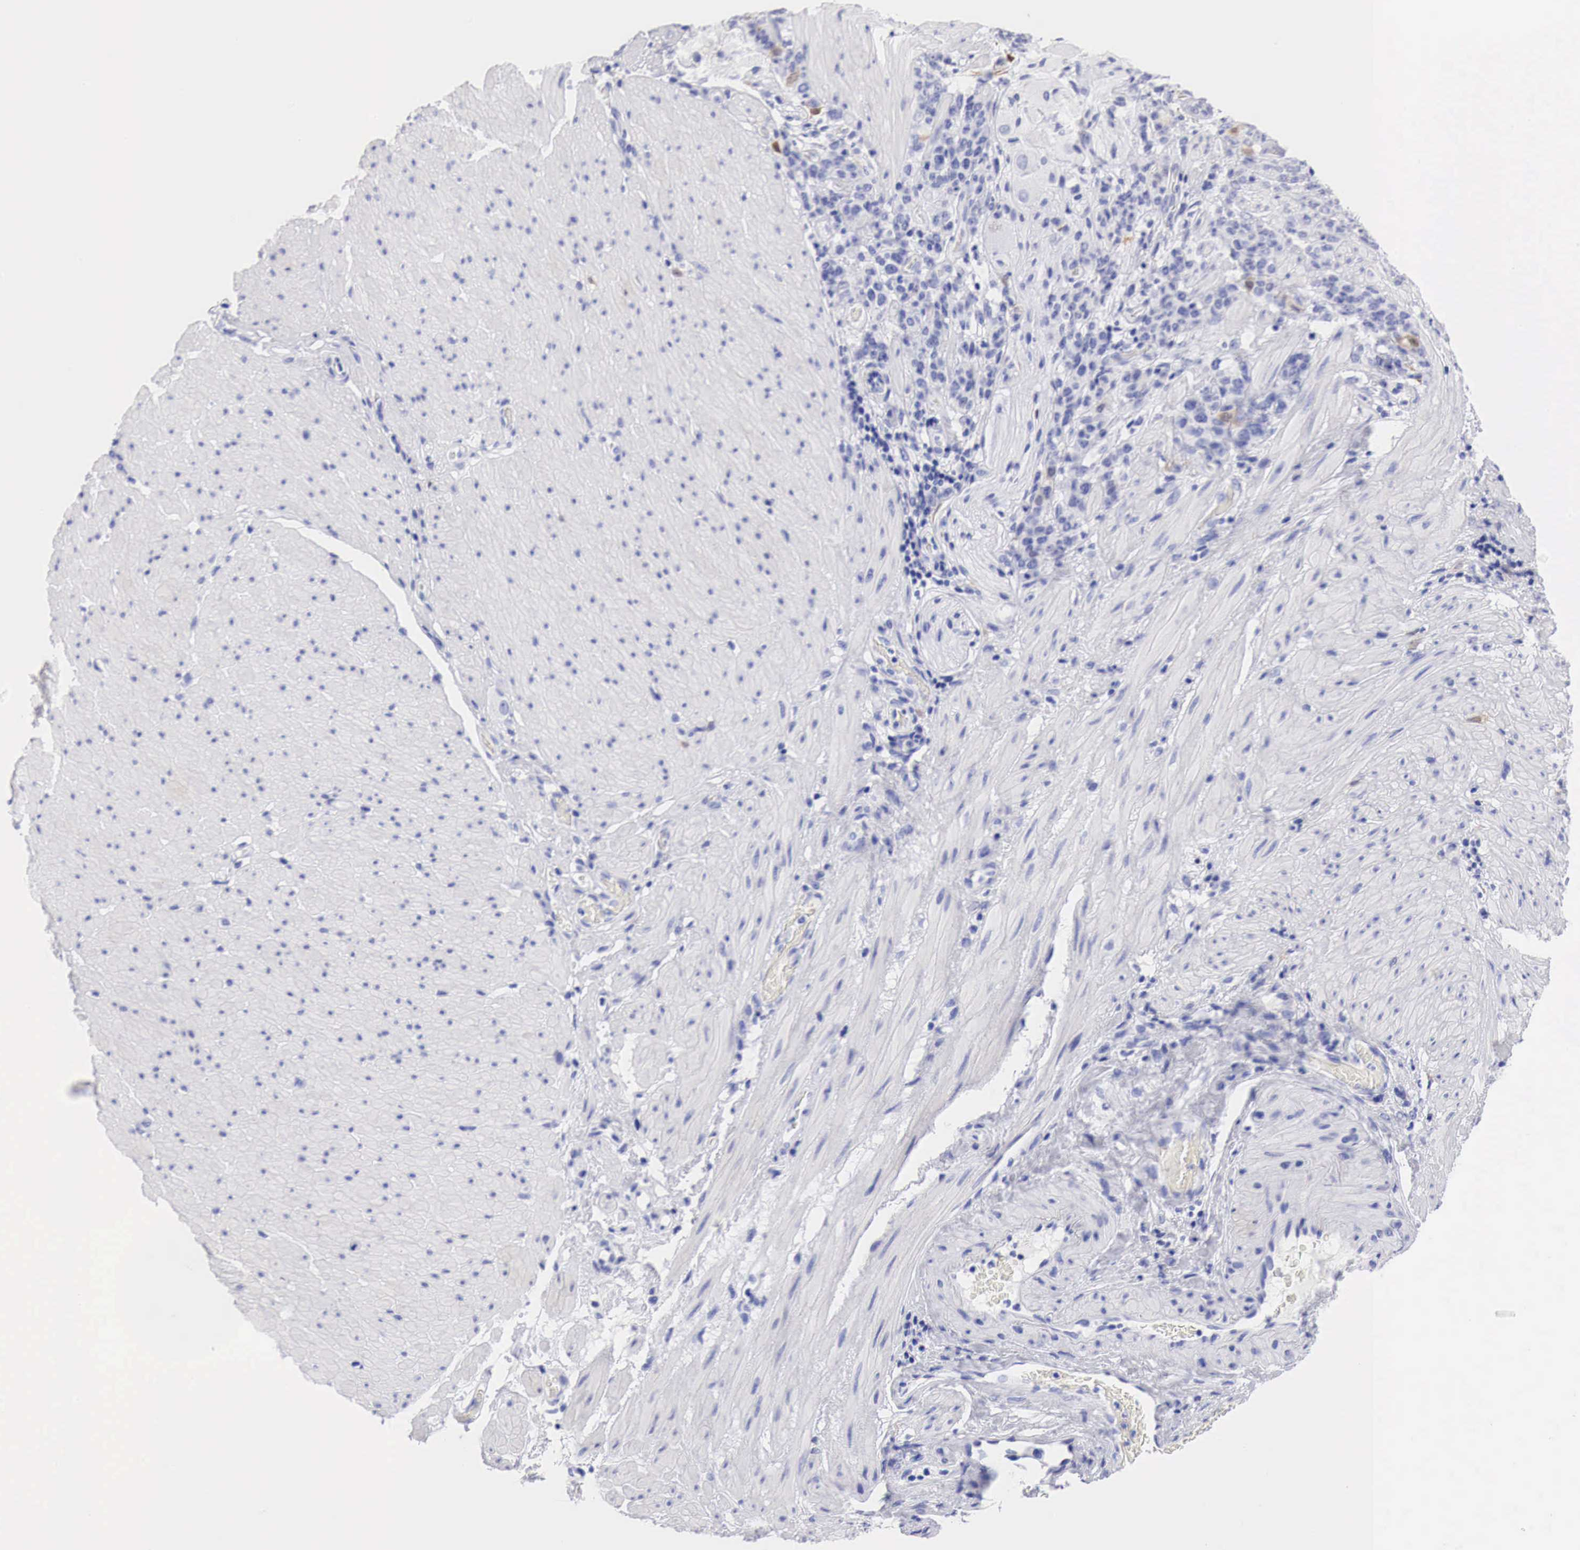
{"staining": {"intensity": "weak", "quantity": "<25%", "location": "cytoplasmic/membranous"}, "tissue": "stomach cancer", "cell_type": "Tumor cells", "image_type": "cancer", "snomed": [{"axis": "morphology", "description": "Adenocarcinoma, NOS"}, {"axis": "topography", "description": "Stomach, lower"}], "caption": "Immunohistochemical staining of stomach adenocarcinoma displays no significant positivity in tumor cells. Brightfield microscopy of immunohistochemistry stained with DAB (brown) and hematoxylin (blue), captured at high magnification.", "gene": "CDKN2A", "patient": {"sex": "male", "age": 88}}